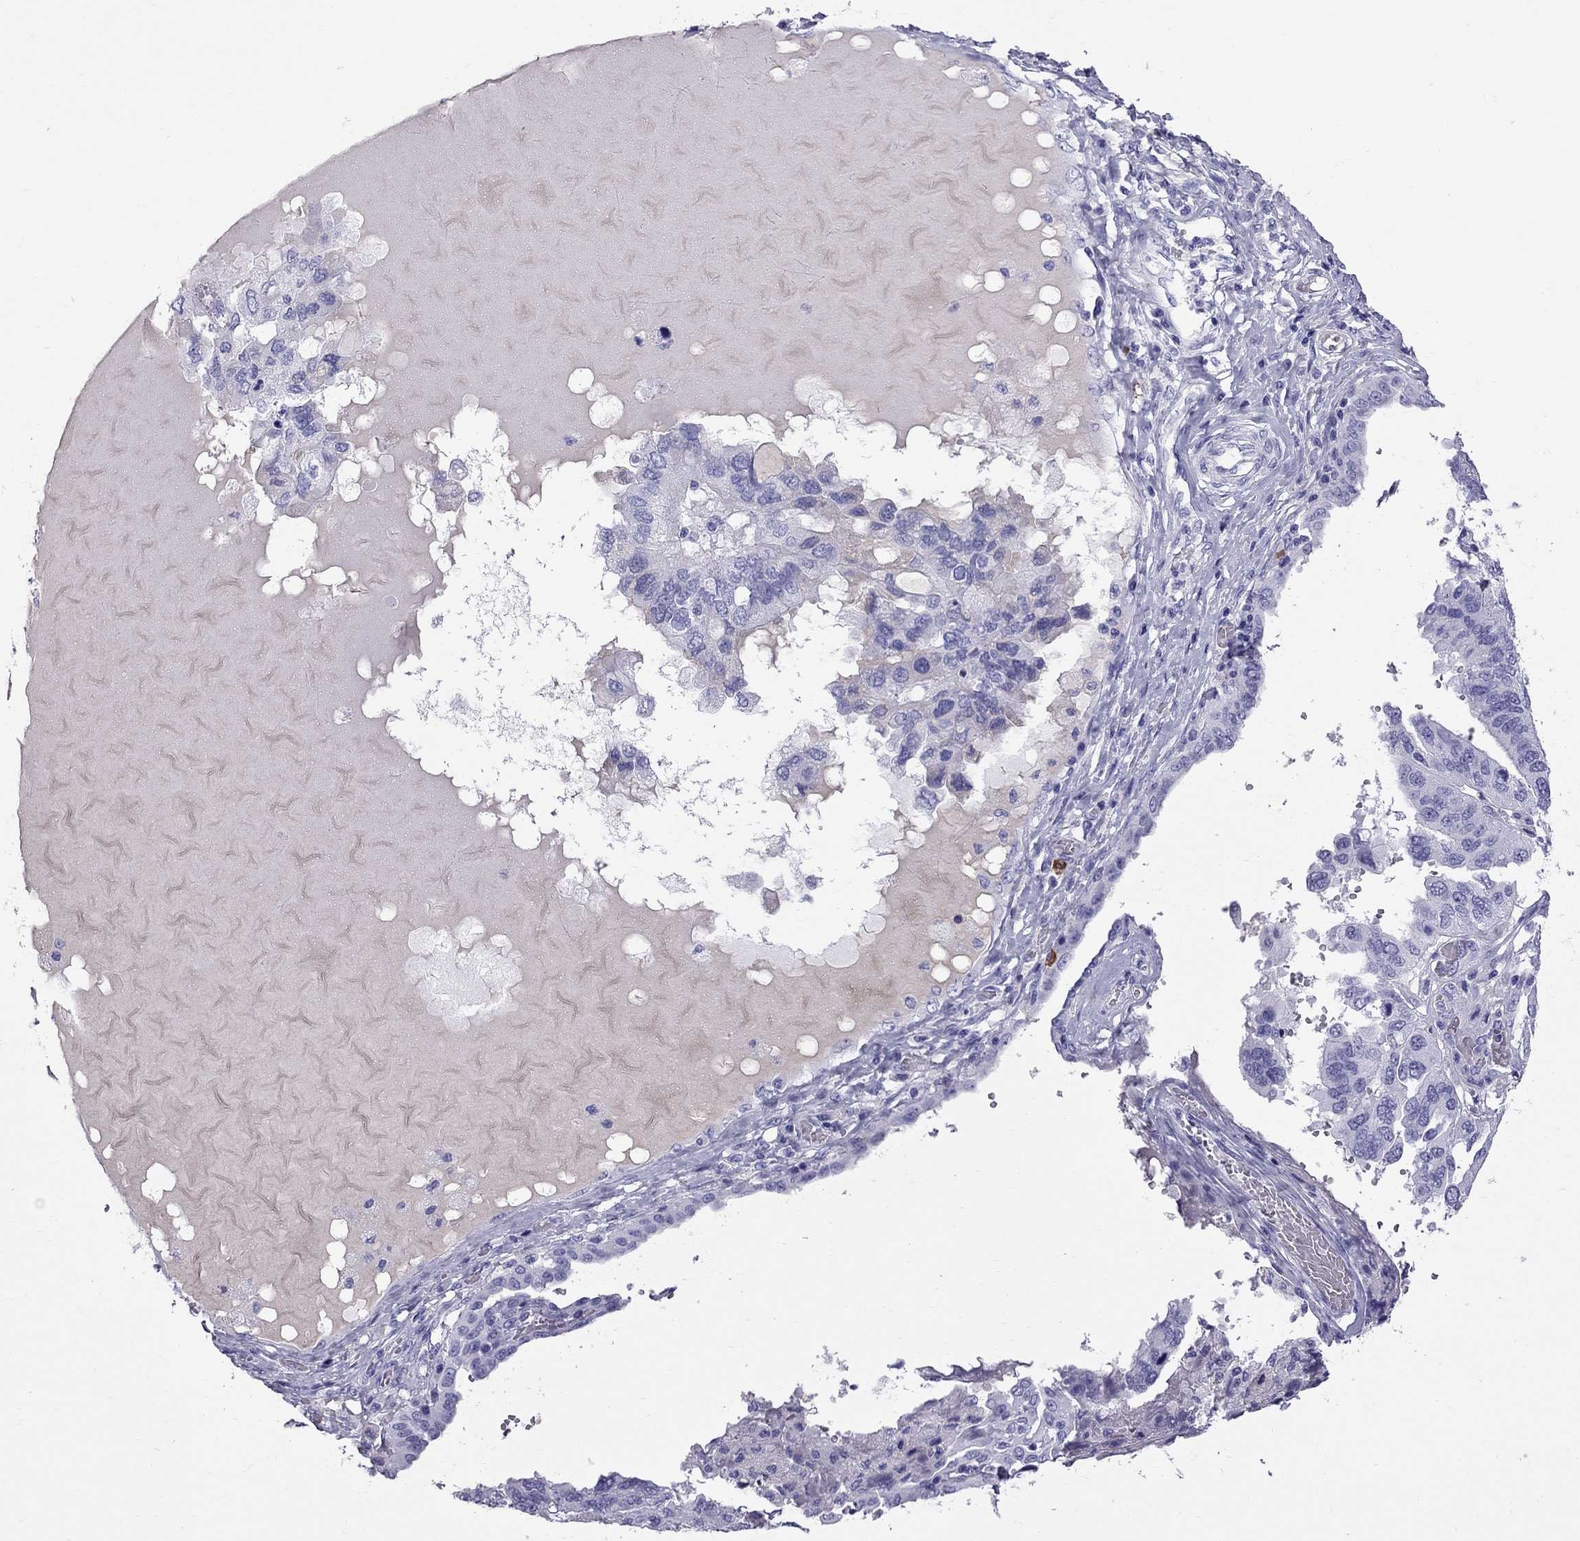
{"staining": {"intensity": "negative", "quantity": "none", "location": "none"}, "tissue": "ovarian cancer", "cell_type": "Tumor cells", "image_type": "cancer", "snomed": [{"axis": "morphology", "description": "Cystadenocarcinoma, serous, NOS"}, {"axis": "topography", "description": "Ovary"}], "caption": "Human serous cystadenocarcinoma (ovarian) stained for a protein using IHC displays no staining in tumor cells.", "gene": "SCART1", "patient": {"sex": "female", "age": 79}}